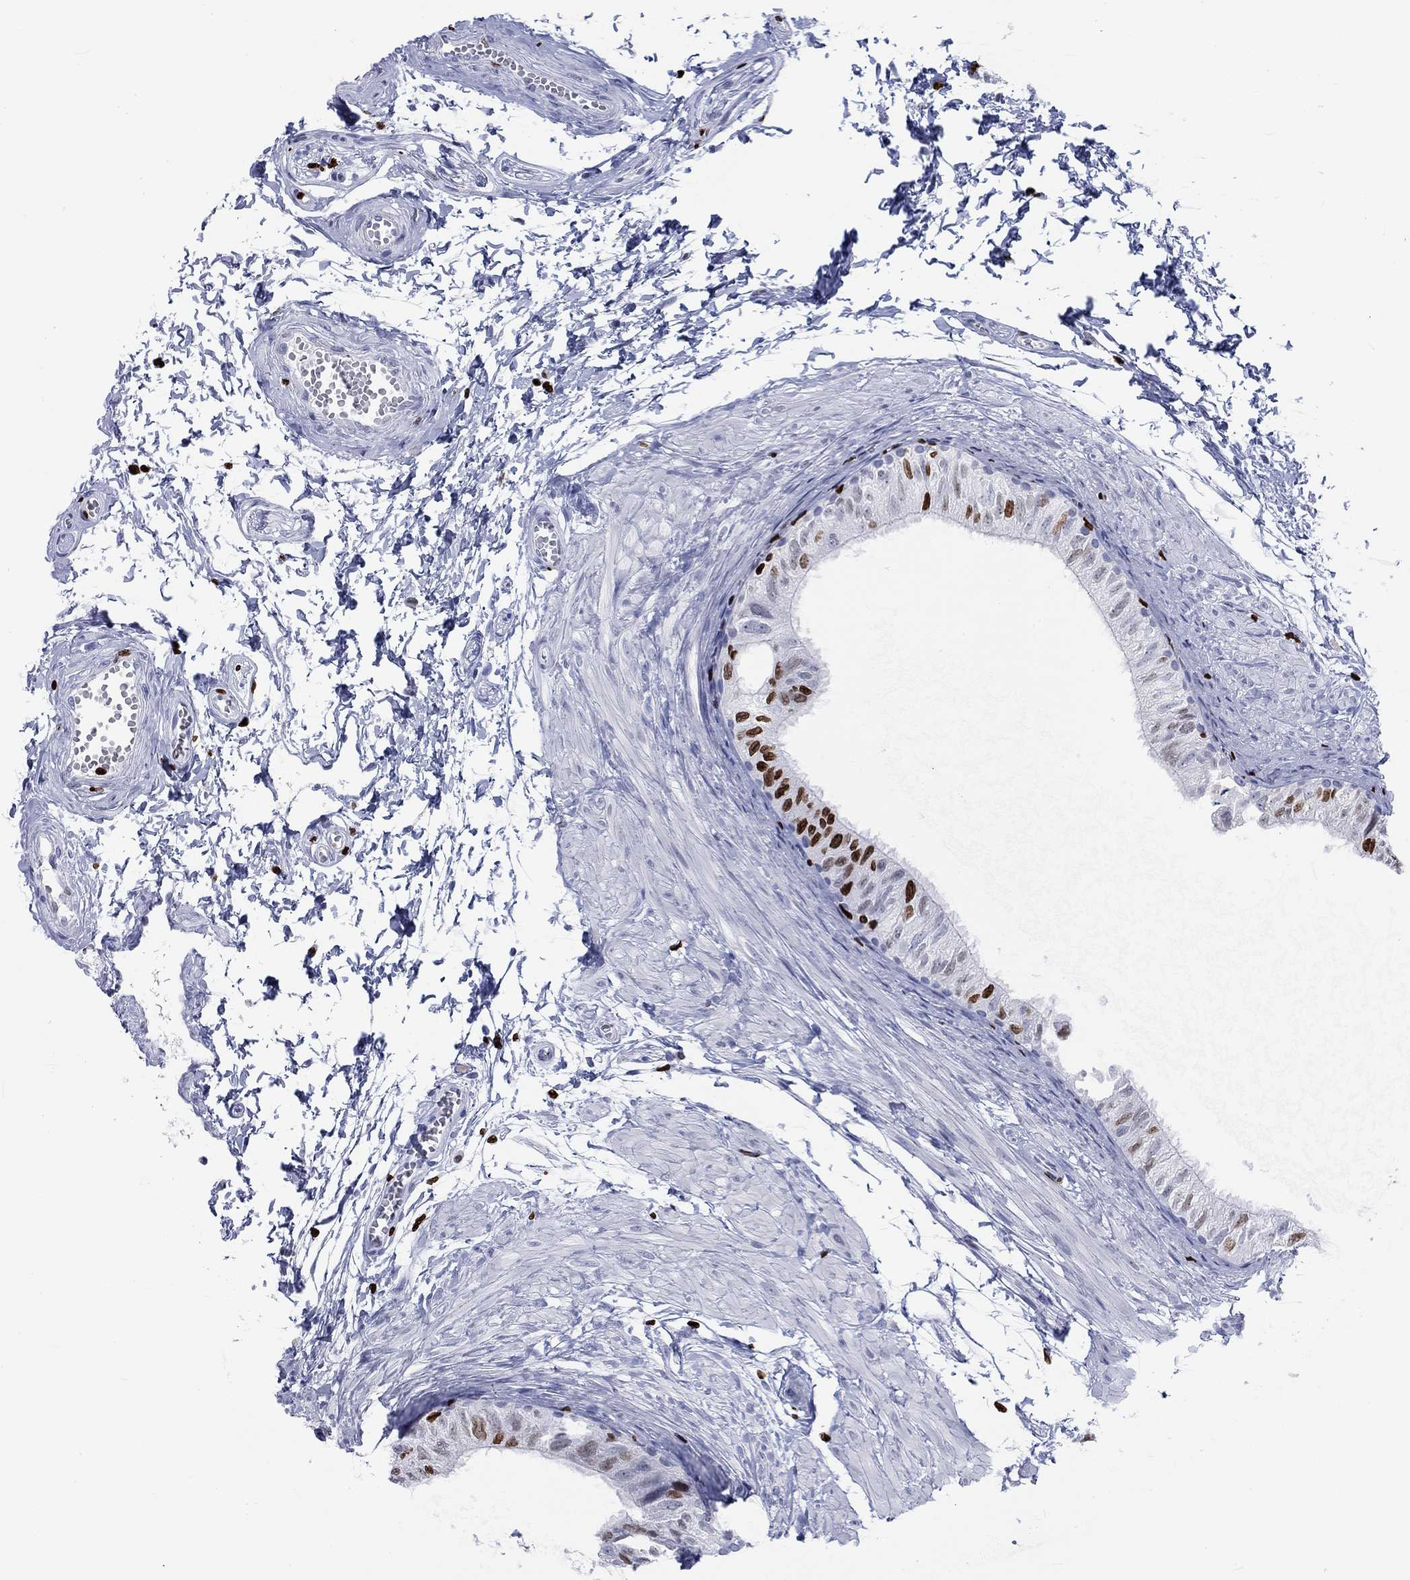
{"staining": {"intensity": "strong", "quantity": "<25%", "location": "nuclear"}, "tissue": "epididymis", "cell_type": "Glandular cells", "image_type": "normal", "snomed": [{"axis": "morphology", "description": "Normal tissue, NOS"}, {"axis": "topography", "description": "Epididymis"}], "caption": "Brown immunohistochemical staining in normal epididymis displays strong nuclear positivity in about <25% of glandular cells. The protein is stained brown, and the nuclei are stained in blue (DAB IHC with brightfield microscopy, high magnification).", "gene": "H1", "patient": {"sex": "male", "age": 22}}